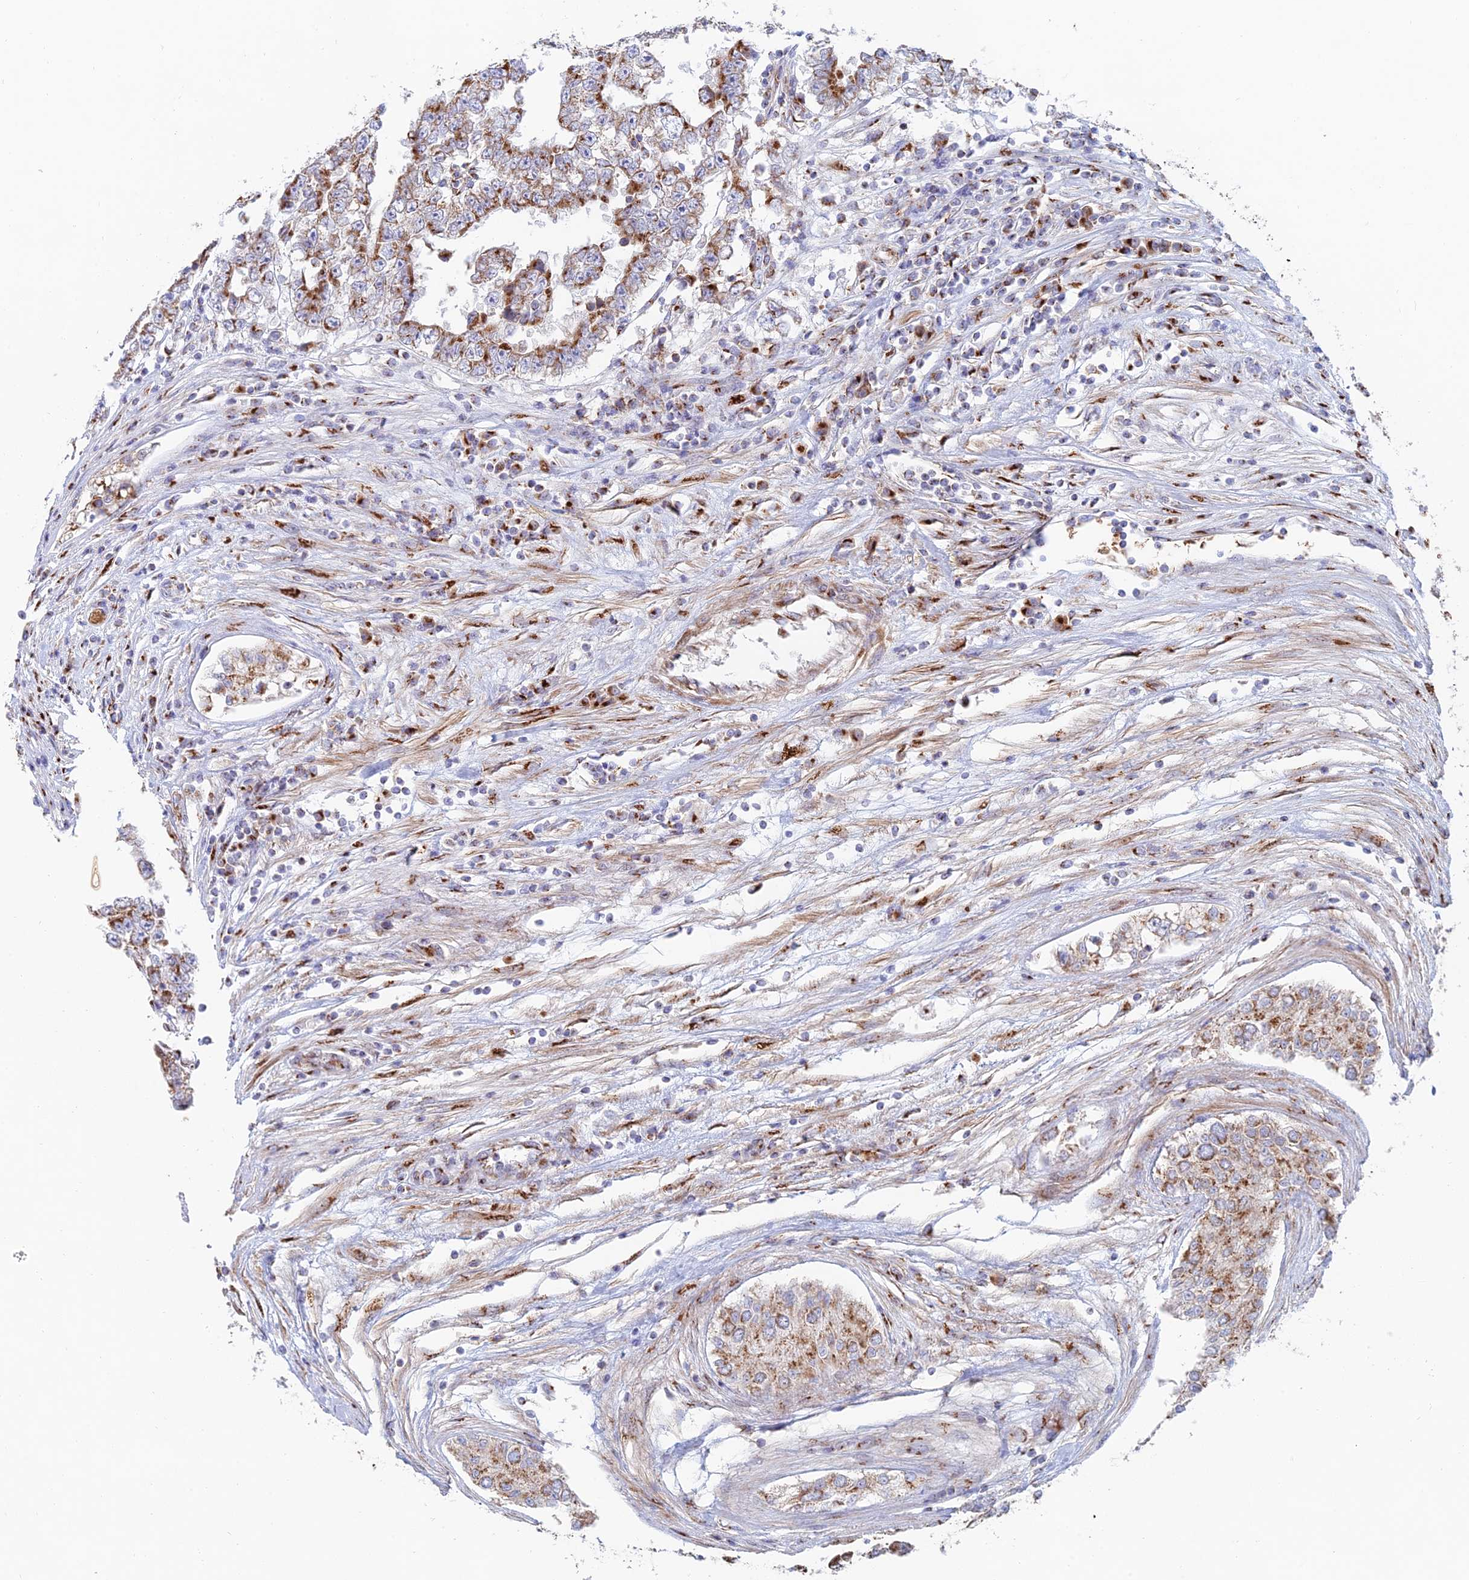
{"staining": {"intensity": "moderate", "quantity": ">75%", "location": "cytoplasmic/membranous"}, "tissue": "testis cancer", "cell_type": "Tumor cells", "image_type": "cancer", "snomed": [{"axis": "morphology", "description": "Carcinoma, Embryonal, NOS"}, {"axis": "topography", "description": "Testis"}], "caption": "Embryonal carcinoma (testis) was stained to show a protein in brown. There is medium levels of moderate cytoplasmic/membranous expression in about >75% of tumor cells.", "gene": "HS2ST1", "patient": {"sex": "male", "age": 25}}